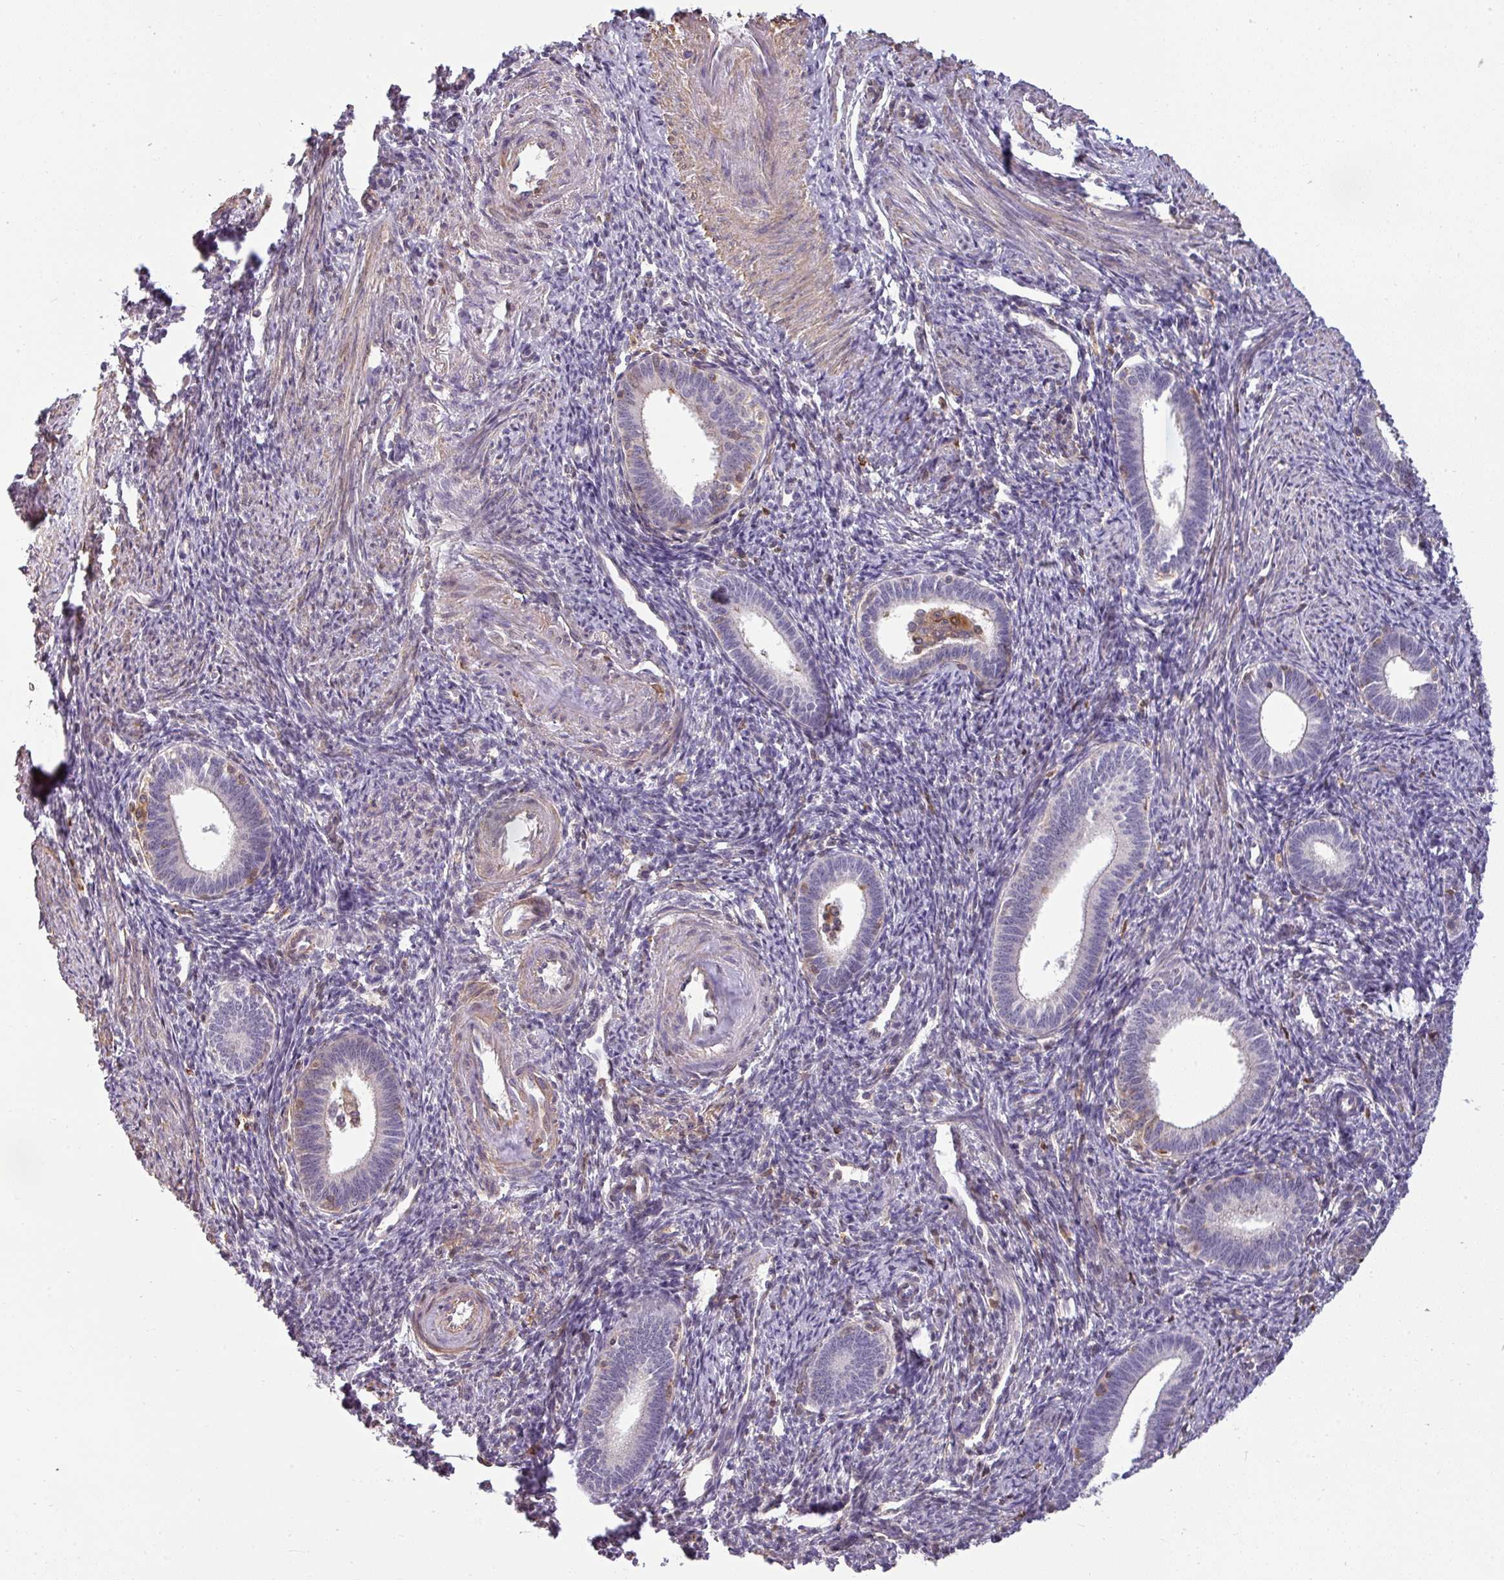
{"staining": {"intensity": "weak", "quantity": "<25%", "location": "cytoplasmic/membranous"}, "tissue": "endometrium", "cell_type": "Cells in endometrial stroma", "image_type": "normal", "snomed": [{"axis": "morphology", "description": "Normal tissue, NOS"}, {"axis": "topography", "description": "Endometrium"}], "caption": "A micrograph of endometrium stained for a protein reveals no brown staining in cells in endometrial stroma. Brightfield microscopy of IHC stained with DAB (3,3'-diaminobenzidine) (brown) and hematoxylin (blue), captured at high magnification.", "gene": "ZNF835", "patient": {"sex": "female", "age": 41}}